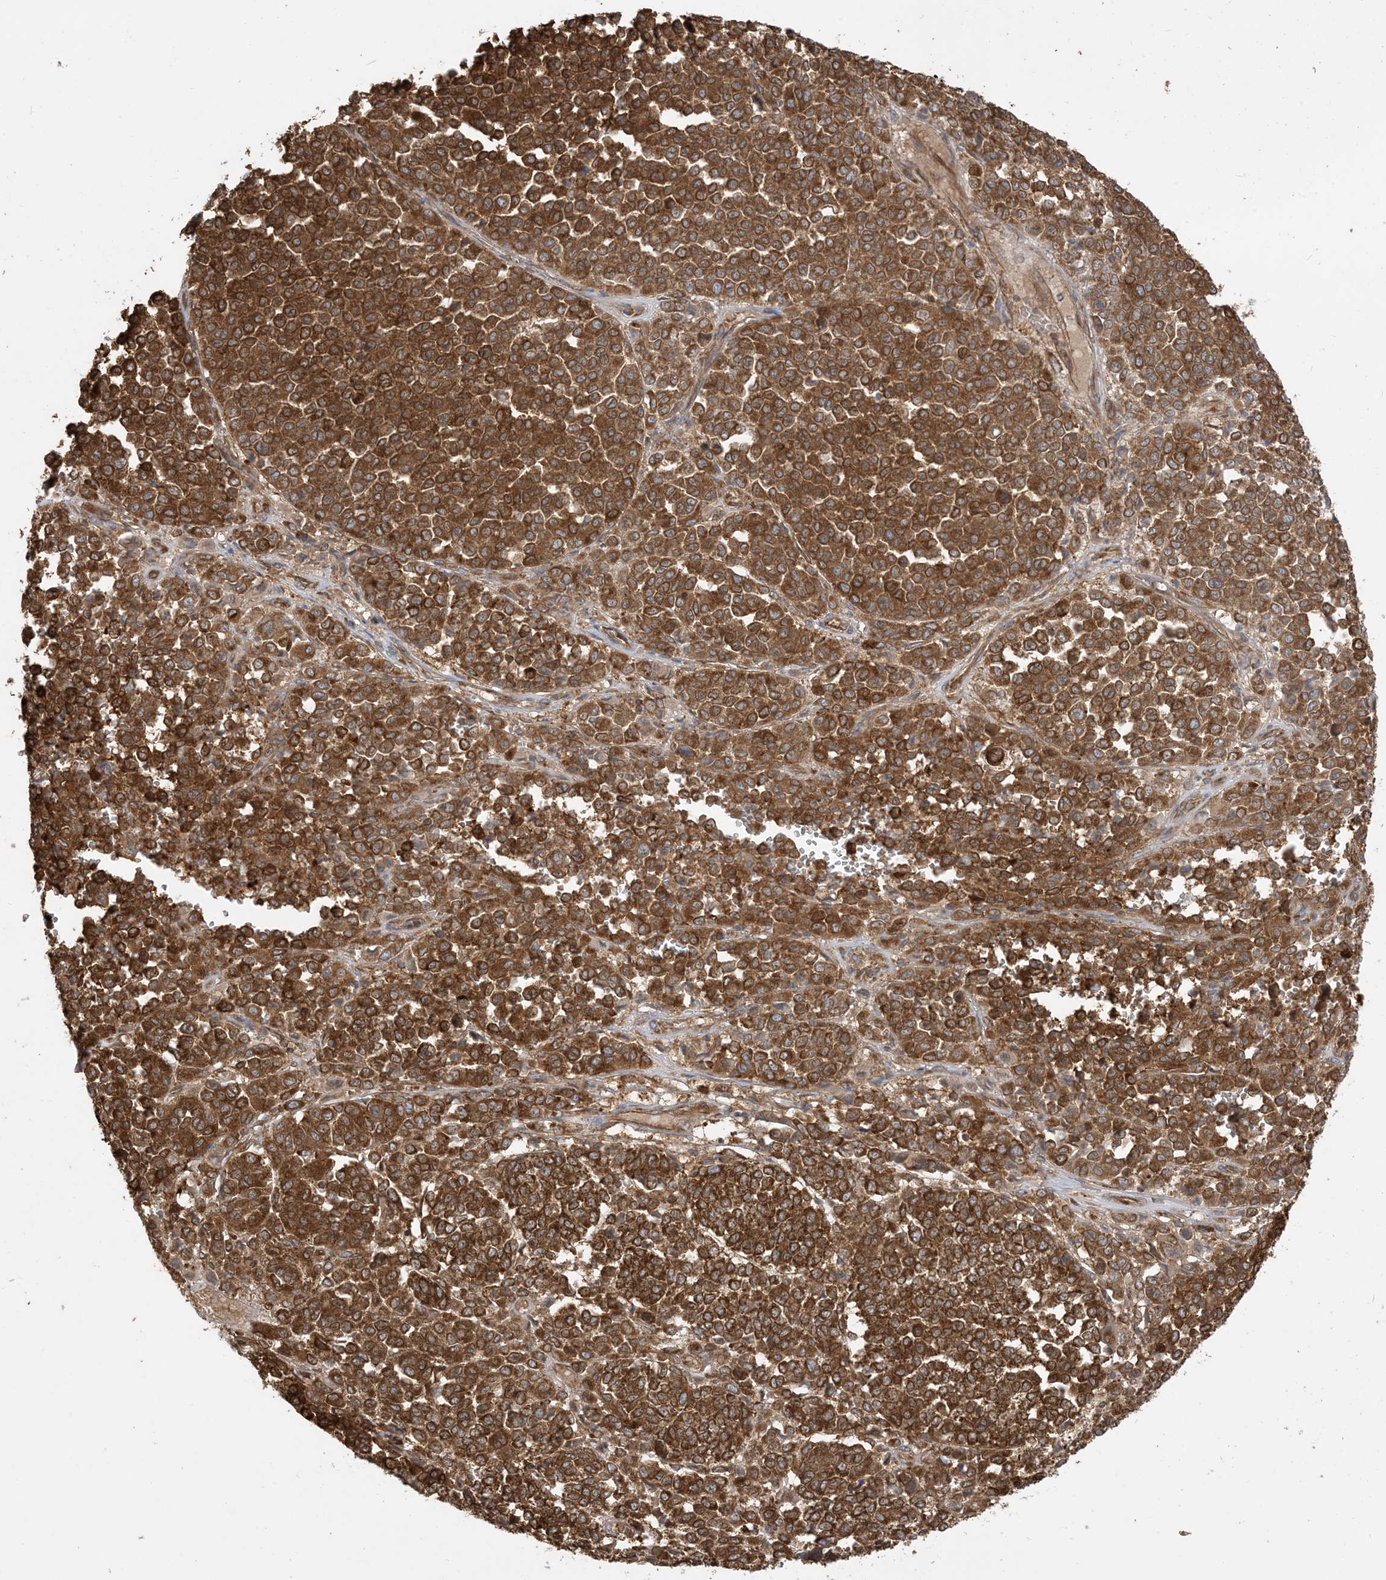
{"staining": {"intensity": "strong", "quantity": ">75%", "location": "cytoplasmic/membranous"}, "tissue": "melanoma", "cell_type": "Tumor cells", "image_type": "cancer", "snomed": [{"axis": "morphology", "description": "Malignant melanoma, Metastatic site"}, {"axis": "topography", "description": "Pancreas"}], "caption": "Melanoma stained for a protein reveals strong cytoplasmic/membranous positivity in tumor cells. Using DAB (brown) and hematoxylin (blue) stains, captured at high magnification using brightfield microscopy.", "gene": "SRP72", "patient": {"sex": "female", "age": 30}}